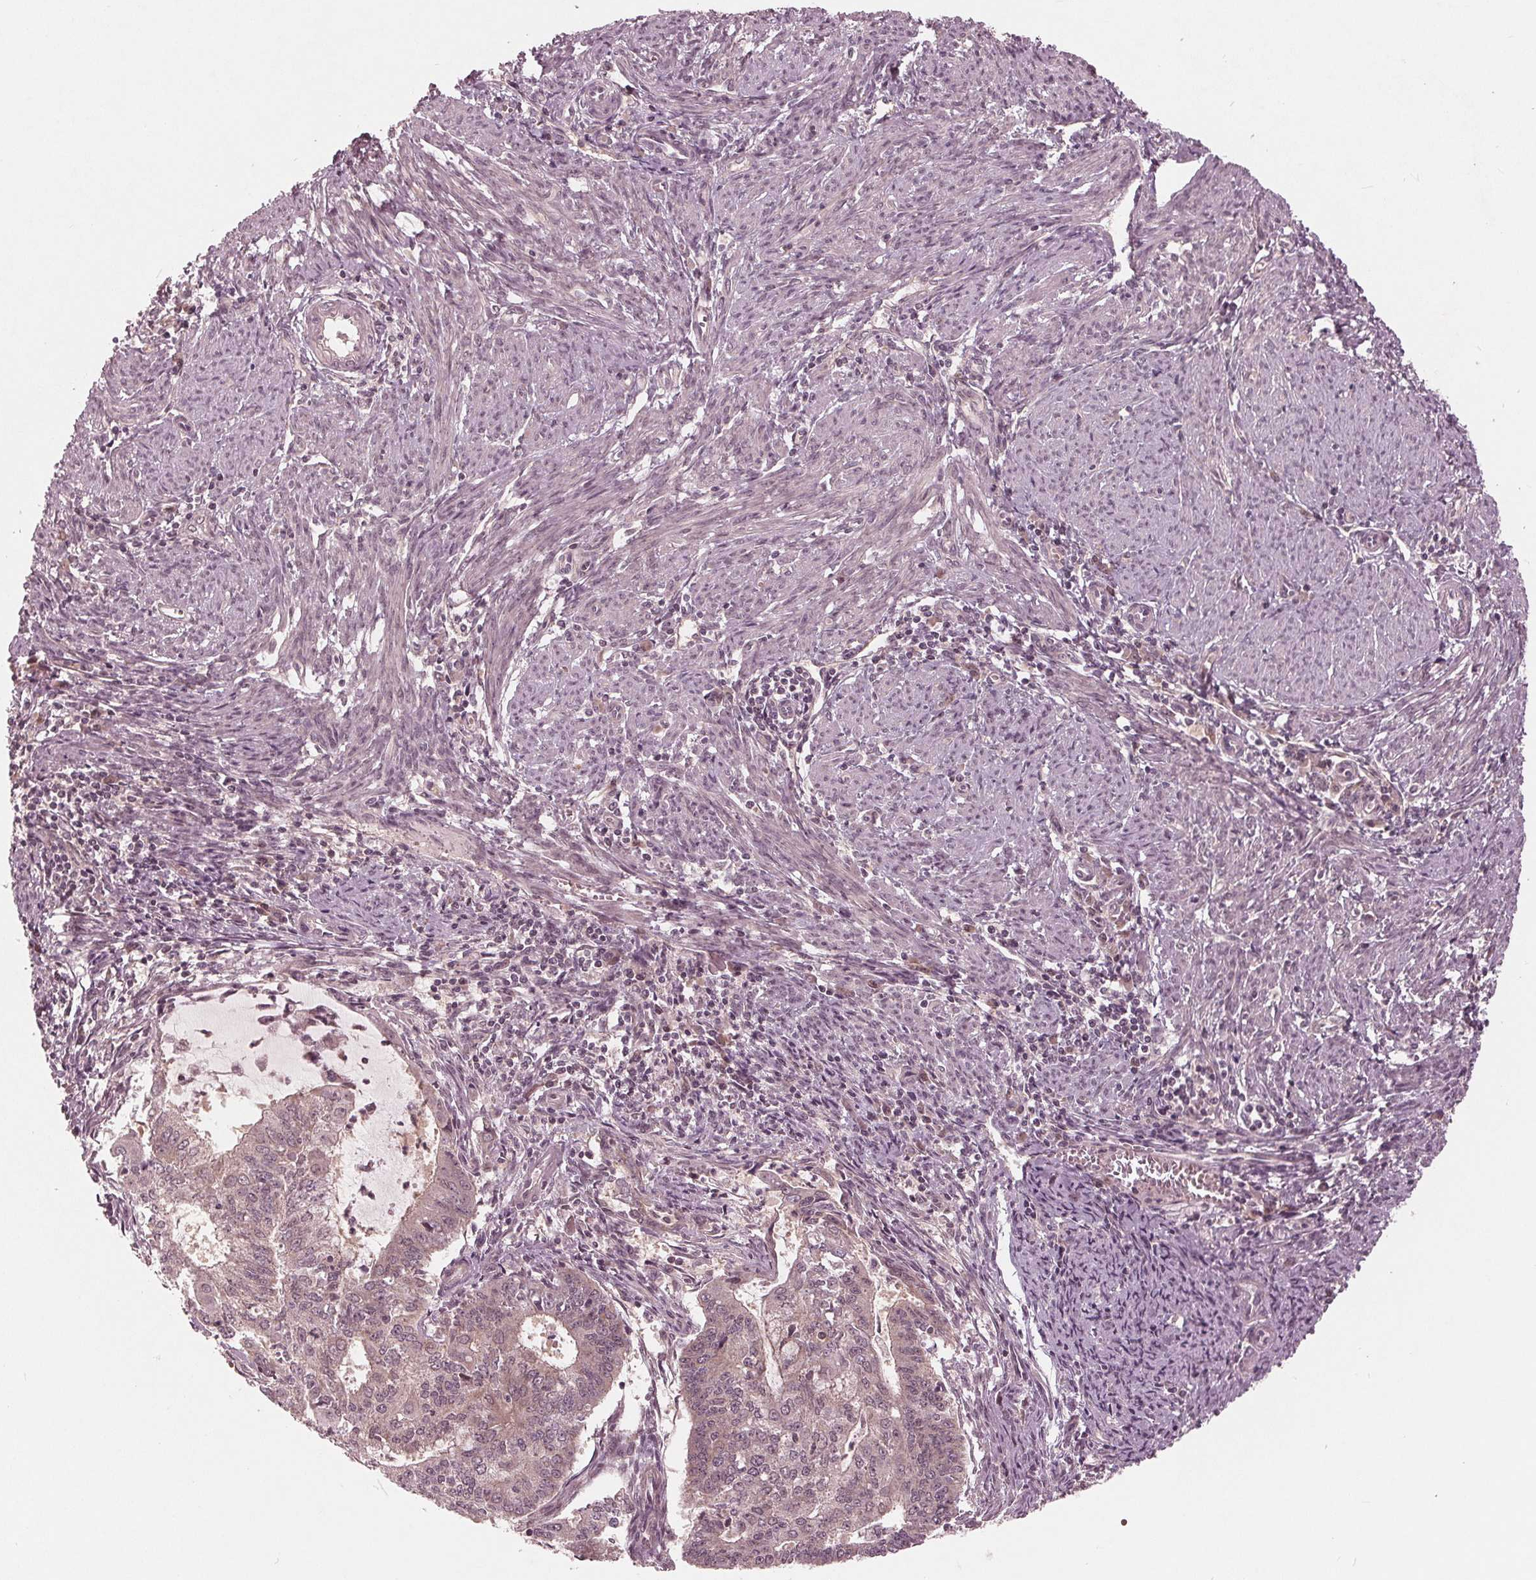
{"staining": {"intensity": "weak", "quantity": "25%-75%", "location": "cytoplasmic/membranous"}, "tissue": "endometrial cancer", "cell_type": "Tumor cells", "image_type": "cancer", "snomed": [{"axis": "morphology", "description": "Adenocarcinoma, NOS"}, {"axis": "topography", "description": "Endometrium"}], "caption": "Immunohistochemical staining of human adenocarcinoma (endometrial) demonstrates low levels of weak cytoplasmic/membranous expression in approximately 25%-75% of tumor cells. Immunohistochemistry stains the protein of interest in brown and the nuclei are stained blue.", "gene": "UBALD1", "patient": {"sex": "female", "age": 61}}